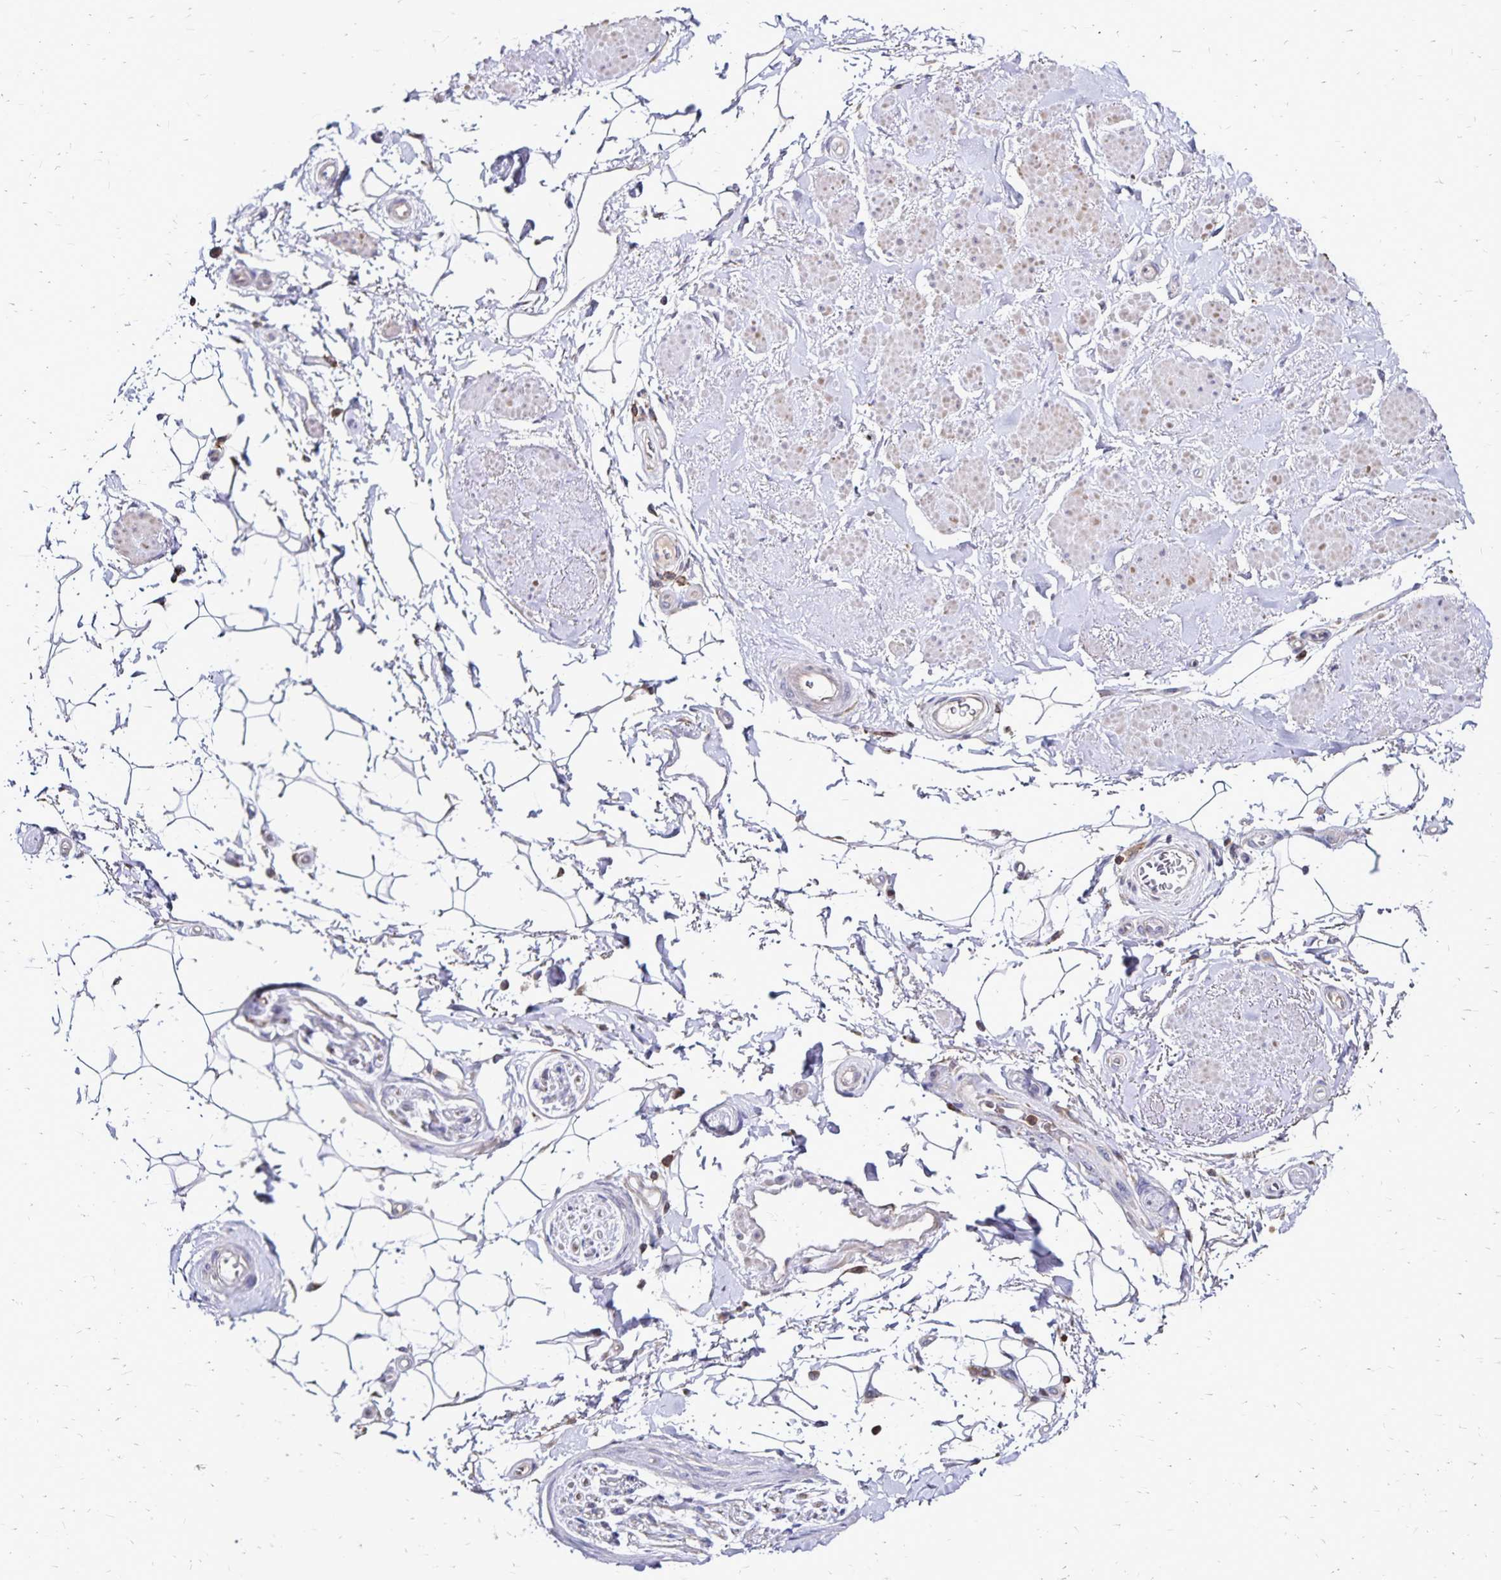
{"staining": {"intensity": "negative", "quantity": "none", "location": "none"}, "tissue": "adipose tissue", "cell_type": "Adipocytes", "image_type": "normal", "snomed": [{"axis": "morphology", "description": "Normal tissue, NOS"}, {"axis": "topography", "description": "Anal"}, {"axis": "topography", "description": "Peripheral nerve tissue"}], "caption": "Immunohistochemistry histopathology image of normal human adipose tissue stained for a protein (brown), which shows no expression in adipocytes.", "gene": "NAGPA", "patient": {"sex": "male", "age": 51}}